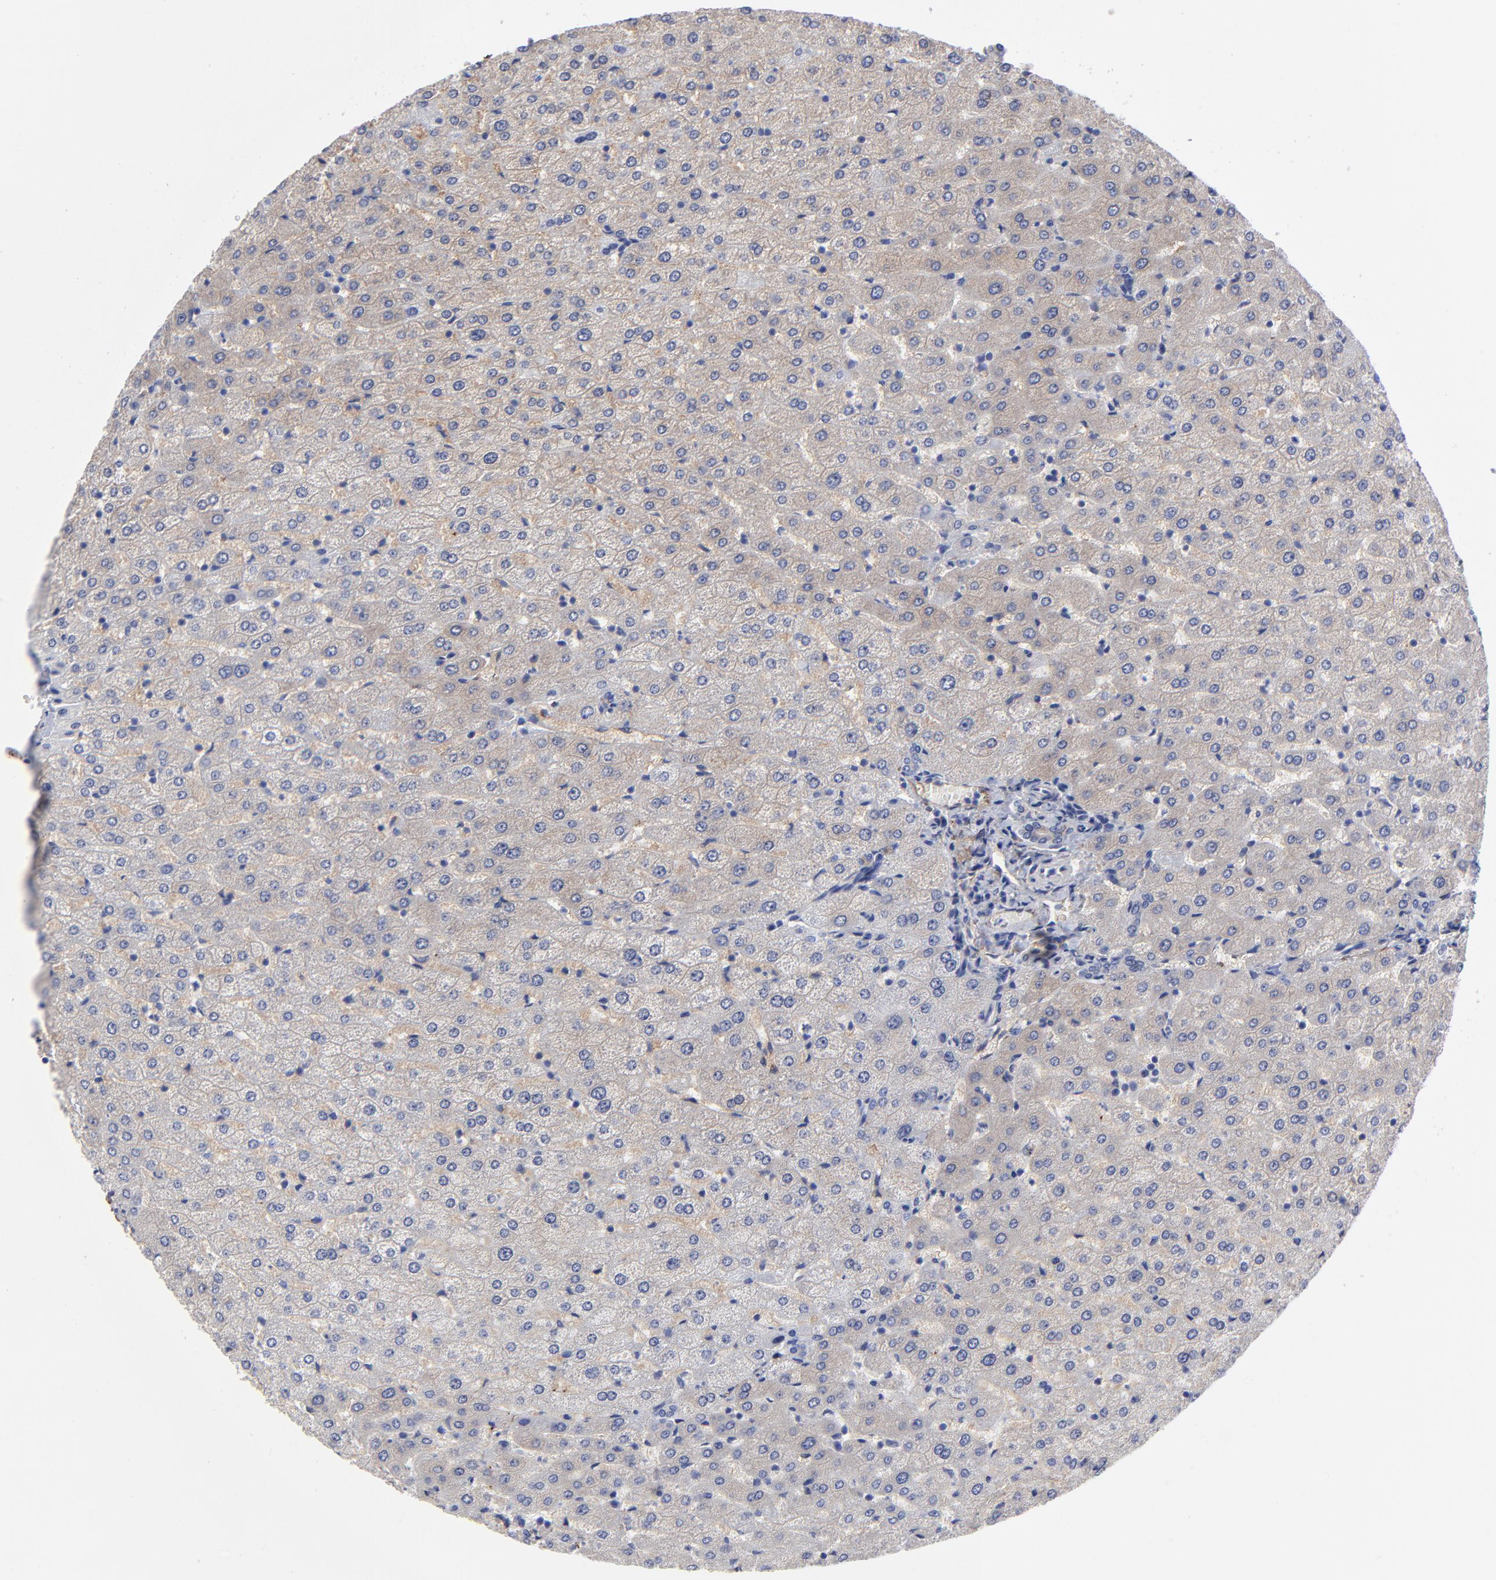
{"staining": {"intensity": "weak", "quantity": "25%-75%", "location": "cytoplasmic/membranous"}, "tissue": "liver", "cell_type": "Cholangiocytes", "image_type": "normal", "snomed": [{"axis": "morphology", "description": "Normal tissue, NOS"}, {"axis": "morphology", "description": "Fibrosis, NOS"}, {"axis": "topography", "description": "Liver"}], "caption": "The micrograph exhibits a brown stain indicating the presence of a protein in the cytoplasmic/membranous of cholangiocytes in liver. (Stains: DAB in brown, nuclei in blue, Microscopy: brightfield microscopy at high magnification).", "gene": "CILP", "patient": {"sex": "female", "age": 29}}